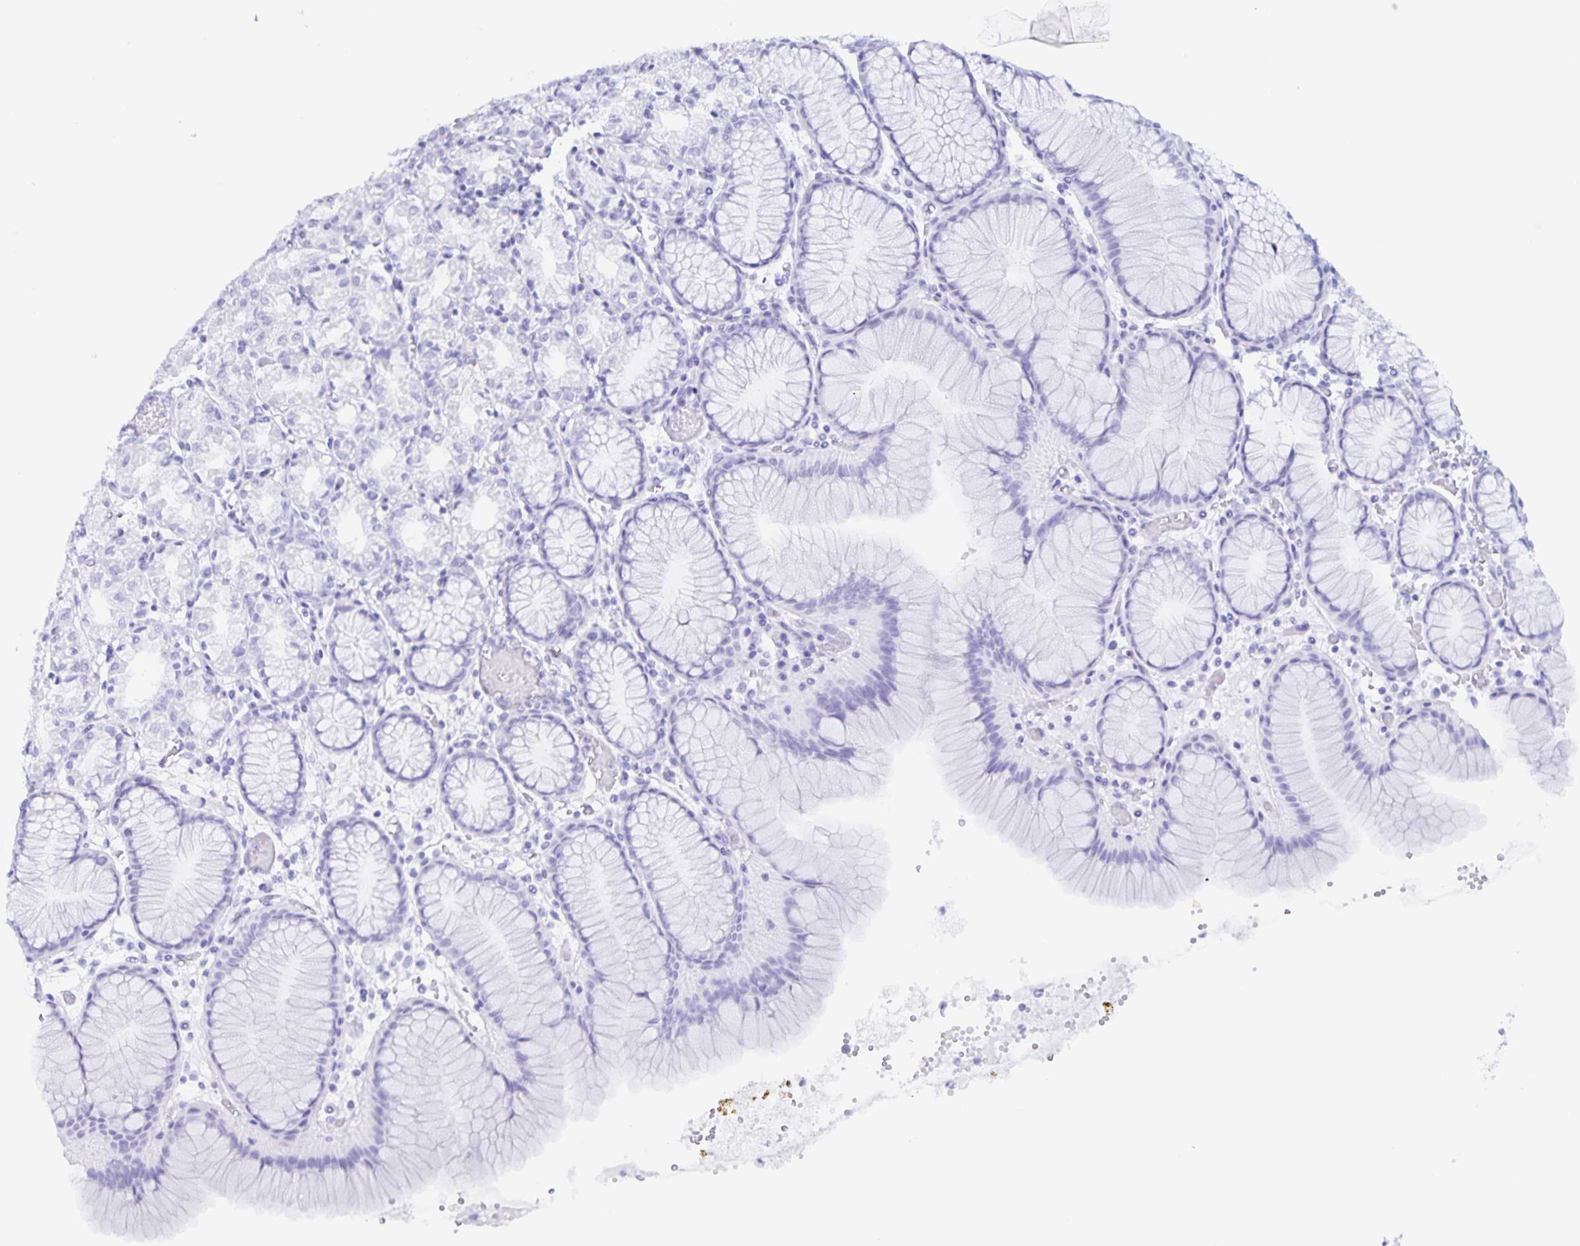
{"staining": {"intensity": "negative", "quantity": "none", "location": "none"}, "tissue": "stomach", "cell_type": "Glandular cells", "image_type": "normal", "snomed": [{"axis": "morphology", "description": "Normal tissue, NOS"}, {"axis": "topography", "description": "Stomach"}], "caption": "Immunohistochemistry photomicrograph of unremarkable human stomach stained for a protein (brown), which exhibits no expression in glandular cells. (Brightfield microscopy of DAB IHC at high magnification).", "gene": "RPL36A", "patient": {"sex": "female", "age": 57}}